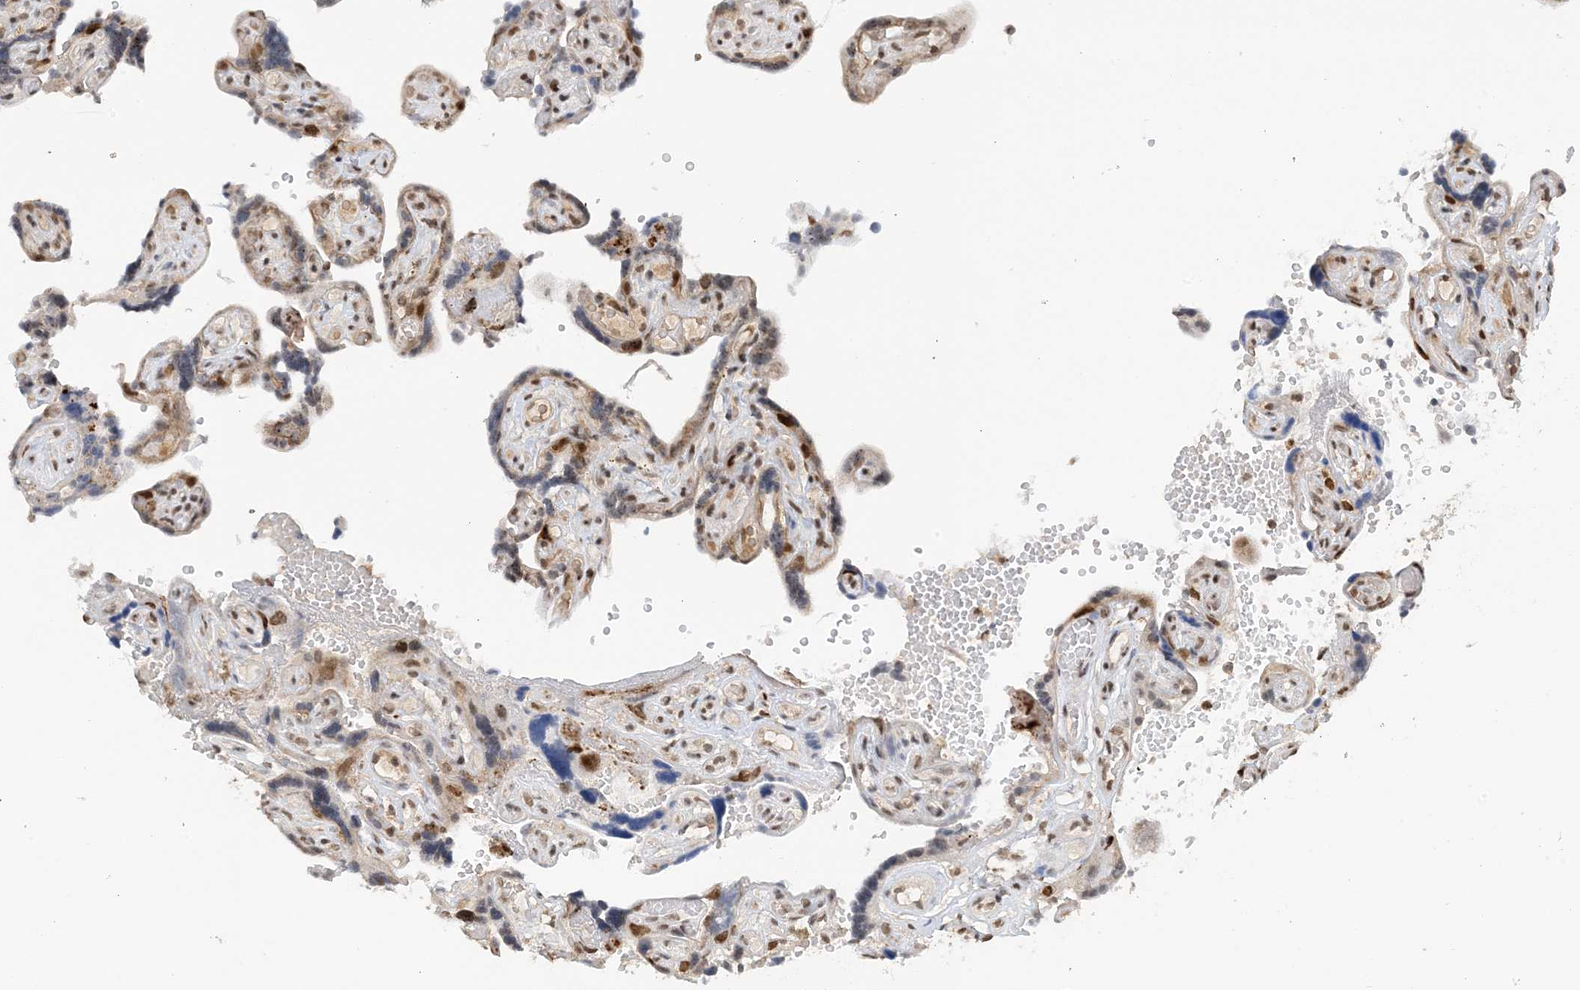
{"staining": {"intensity": "moderate", "quantity": ">75%", "location": "nuclear"}, "tissue": "placenta", "cell_type": "Decidual cells", "image_type": "normal", "snomed": [{"axis": "morphology", "description": "Normal tissue, NOS"}, {"axis": "topography", "description": "Placenta"}], "caption": "Immunohistochemistry micrograph of normal placenta stained for a protein (brown), which reveals medium levels of moderate nuclear staining in approximately >75% of decidual cells.", "gene": "ACYP2", "patient": {"sex": "female", "age": 30}}